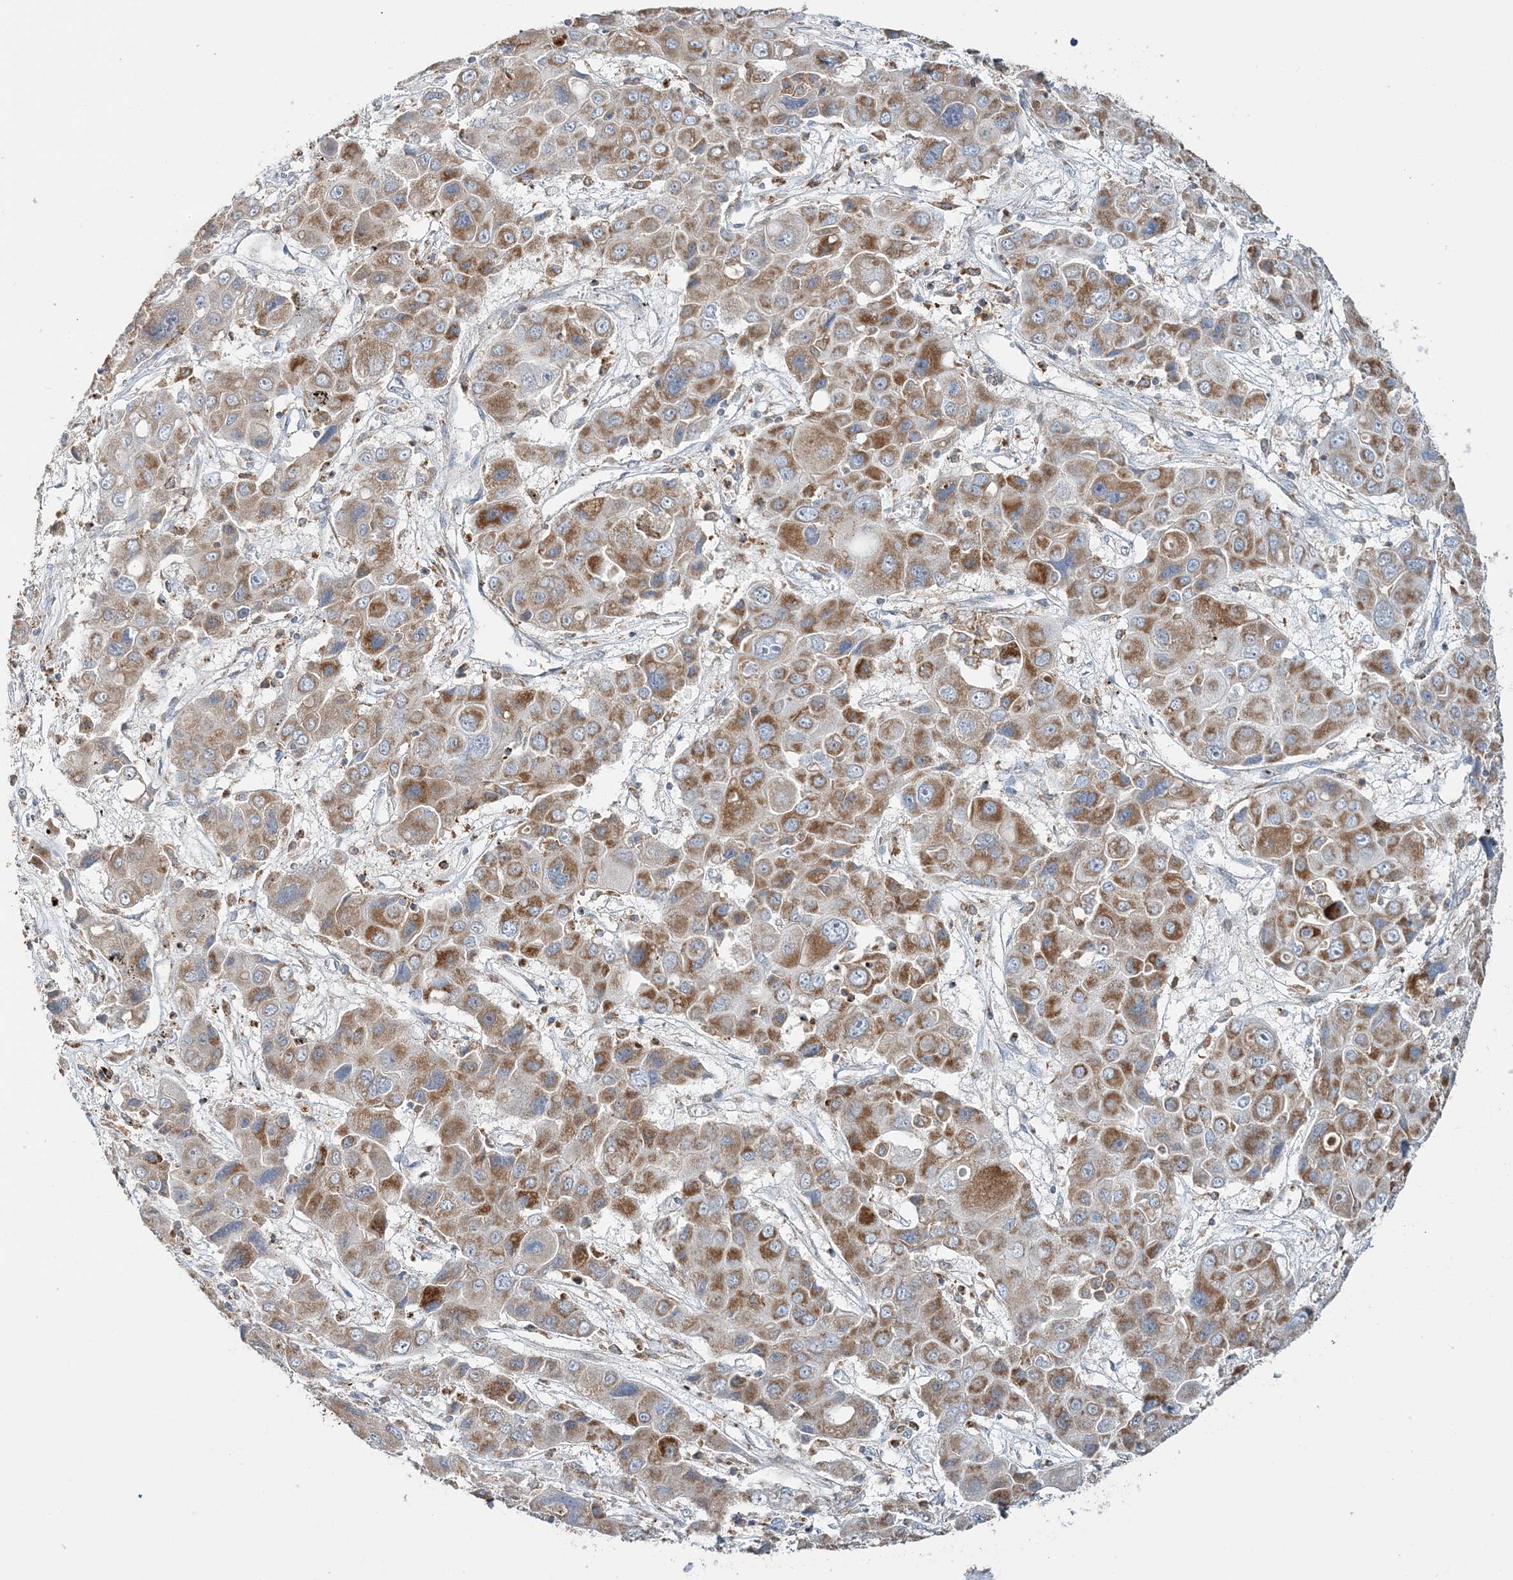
{"staining": {"intensity": "moderate", "quantity": ">75%", "location": "cytoplasmic/membranous"}, "tissue": "liver cancer", "cell_type": "Tumor cells", "image_type": "cancer", "snomed": [{"axis": "morphology", "description": "Cholangiocarcinoma"}, {"axis": "topography", "description": "Liver"}], "caption": "DAB immunohistochemical staining of human liver cancer exhibits moderate cytoplasmic/membranous protein staining in approximately >75% of tumor cells. The staining was performed using DAB, with brown indicating positive protein expression. Nuclei are stained blue with hematoxylin.", "gene": "TMLHE", "patient": {"sex": "male", "age": 67}}